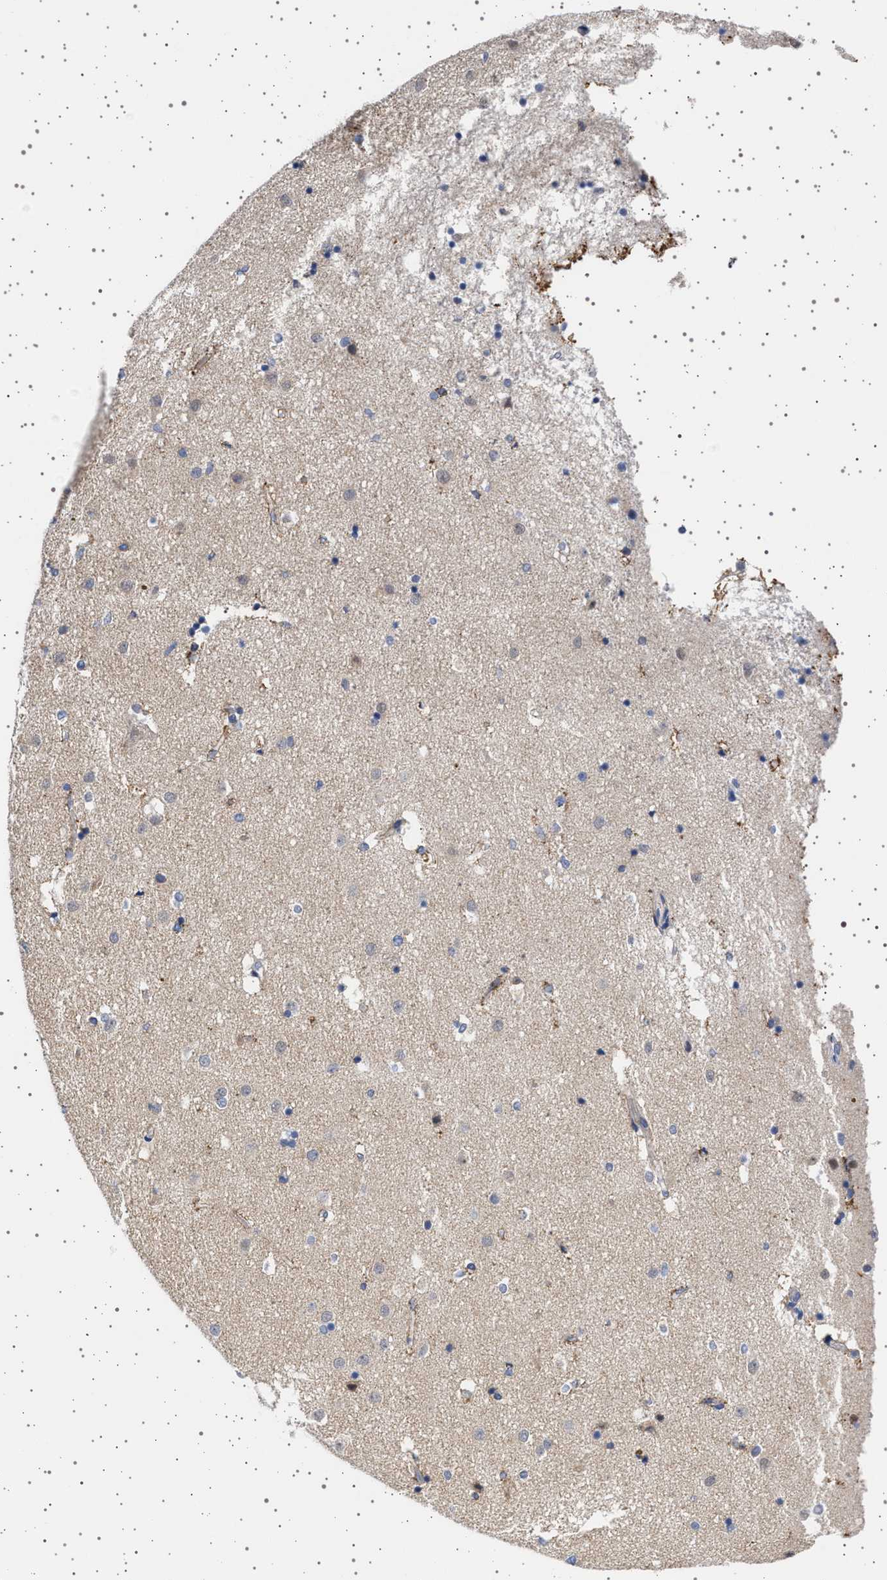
{"staining": {"intensity": "negative", "quantity": "none", "location": "none"}, "tissue": "caudate", "cell_type": "Glial cells", "image_type": "normal", "snomed": [{"axis": "morphology", "description": "Normal tissue, NOS"}, {"axis": "topography", "description": "Lateral ventricle wall"}], "caption": "High magnification brightfield microscopy of unremarkable caudate stained with DAB (brown) and counterstained with hematoxylin (blue): glial cells show no significant staining.", "gene": "TRMT10B", "patient": {"sex": "male", "age": 70}}